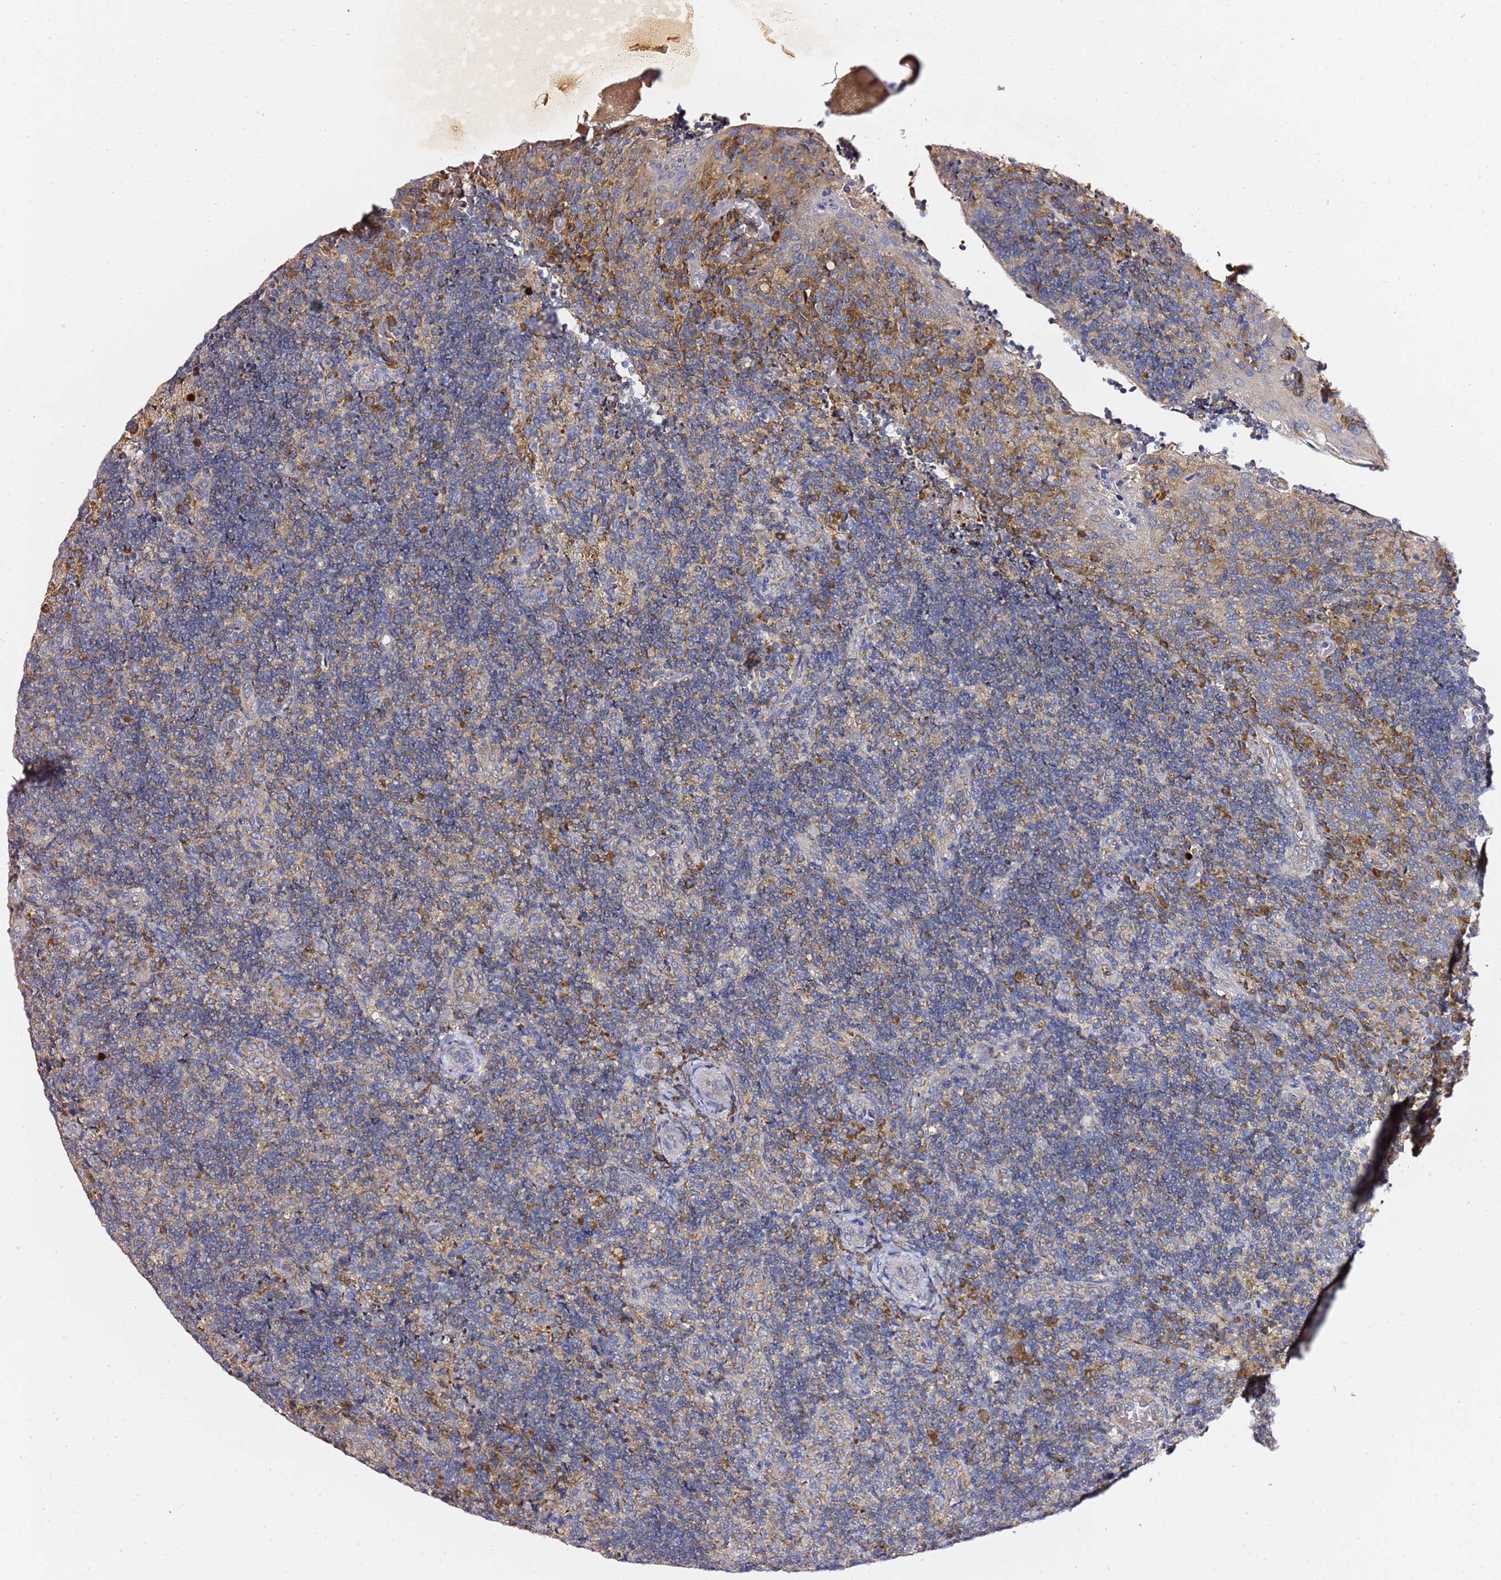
{"staining": {"intensity": "moderate", "quantity": "<25%", "location": "cytoplasmic/membranous"}, "tissue": "tonsil", "cell_type": "Germinal center cells", "image_type": "normal", "snomed": [{"axis": "morphology", "description": "Normal tissue, NOS"}, {"axis": "topography", "description": "Tonsil"}], "caption": "High-power microscopy captured an IHC micrograph of normal tonsil, revealing moderate cytoplasmic/membranous expression in approximately <25% of germinal center cells.", "gene": "C19orf12", "patient": {"sex": "male", "age": 17}}